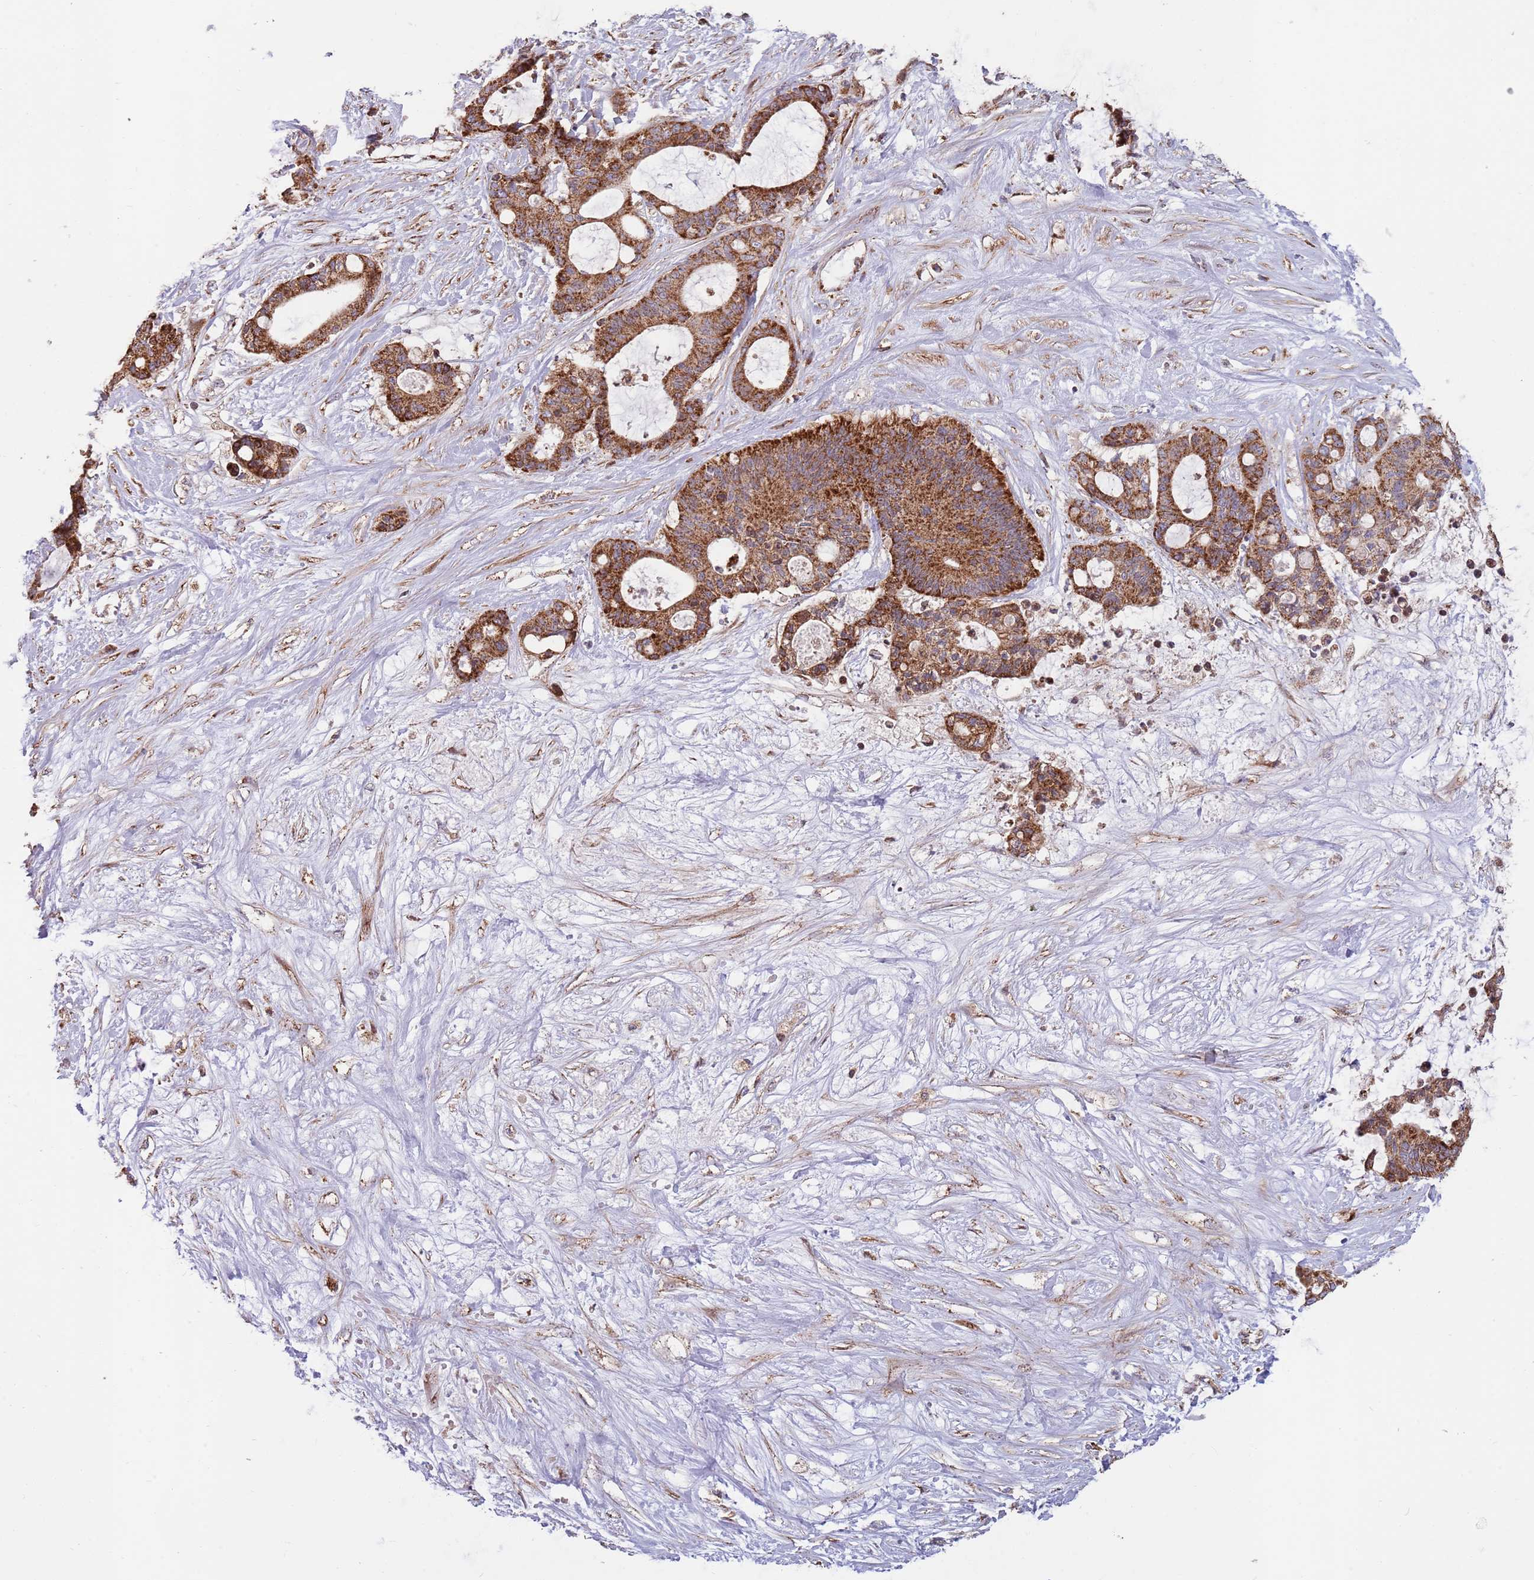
{"staining": {"intensity": "strong", "quantity": ">75%", "location": "cytoplasmic/membranous"}, "tissue": "liver cancer", "cell_type": "Tumor cells", "image_type": "cancer", "snomed": [{"axis": "morphology", "description": "Normal tissue, NOS"}, {"axis": "morphology", "description": "Cholangiocarcinoma"}, {"axis": "topography", "description": "Liver"}, {"axis": "topography", "description": "Peripheral nerve tissue"}], "caption": "Immunohistochemistry of liver cancer exhibits high levels of strong cytoplasmic/membranous expression in about >75% of tumor cells.", "gene": "ATP5PD", "patient": {"sex": "female", "age": 73}}